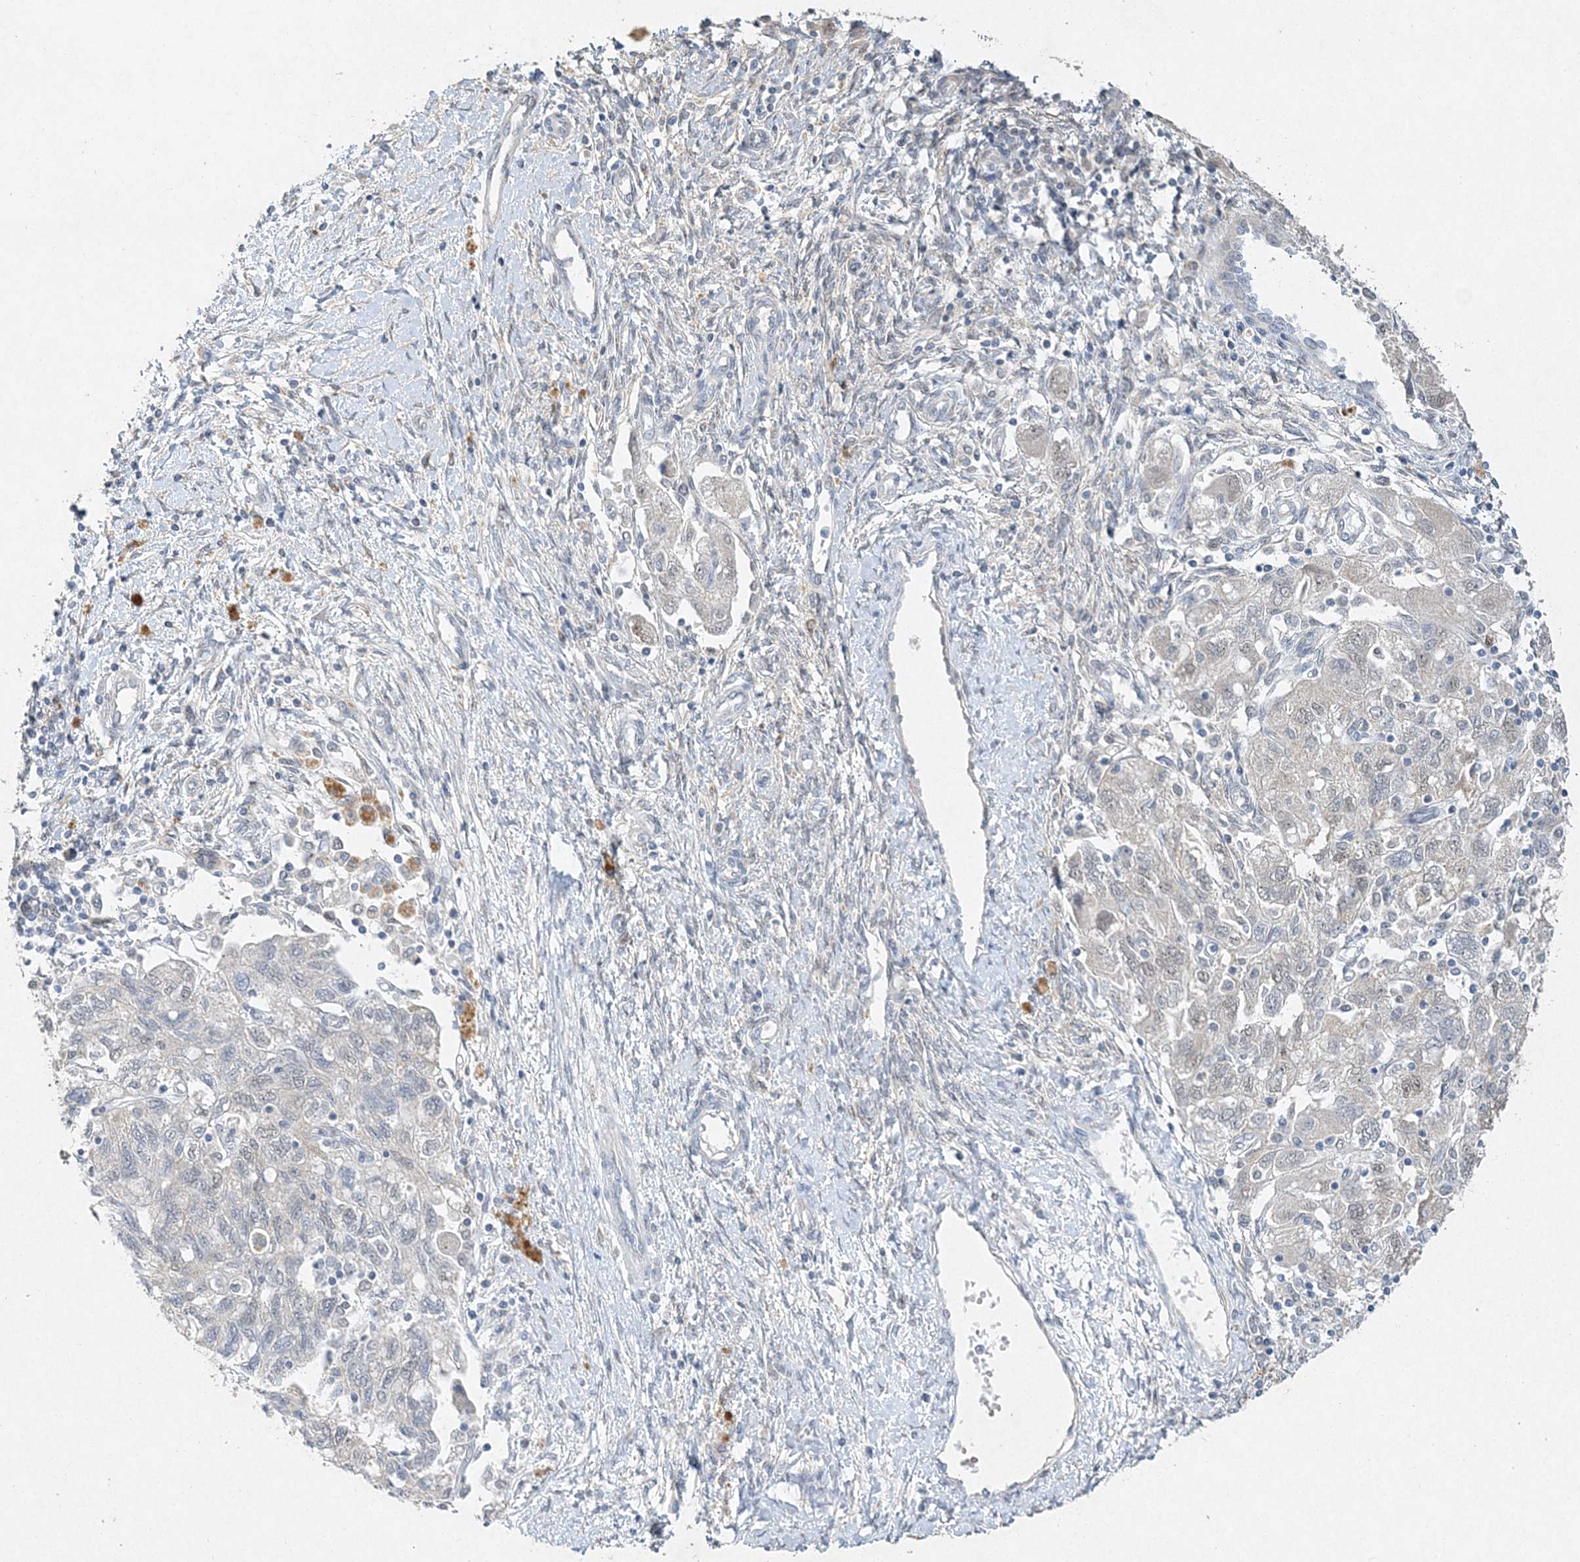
{"staining": {"intensity": "negative", "quantity": "none", "location": "none"}, "tissue": "ovarian cancer", "cell_type": "Tumor cells", "image_type": "cancer", "snomed": [{"axis": "morphology", "description": "Carcinoma, NOS"}, {"axis": "morphology", "description": "Cystadenocarcinoma, serous, NOS"}, {"axis": "topography", "description": "Ovary"}], "caption": "Ovarian cancer (serous cystadenocarcinoma) was stained to show a protein in brown. There is no significant positivity in tumor cells. (DAB (3,3'-diaminobenzidine) IHC visualized using brightfield microscopy, high magnification).", "gene": "MAT2B", "patient": {"sex": "female", "age": 69}}